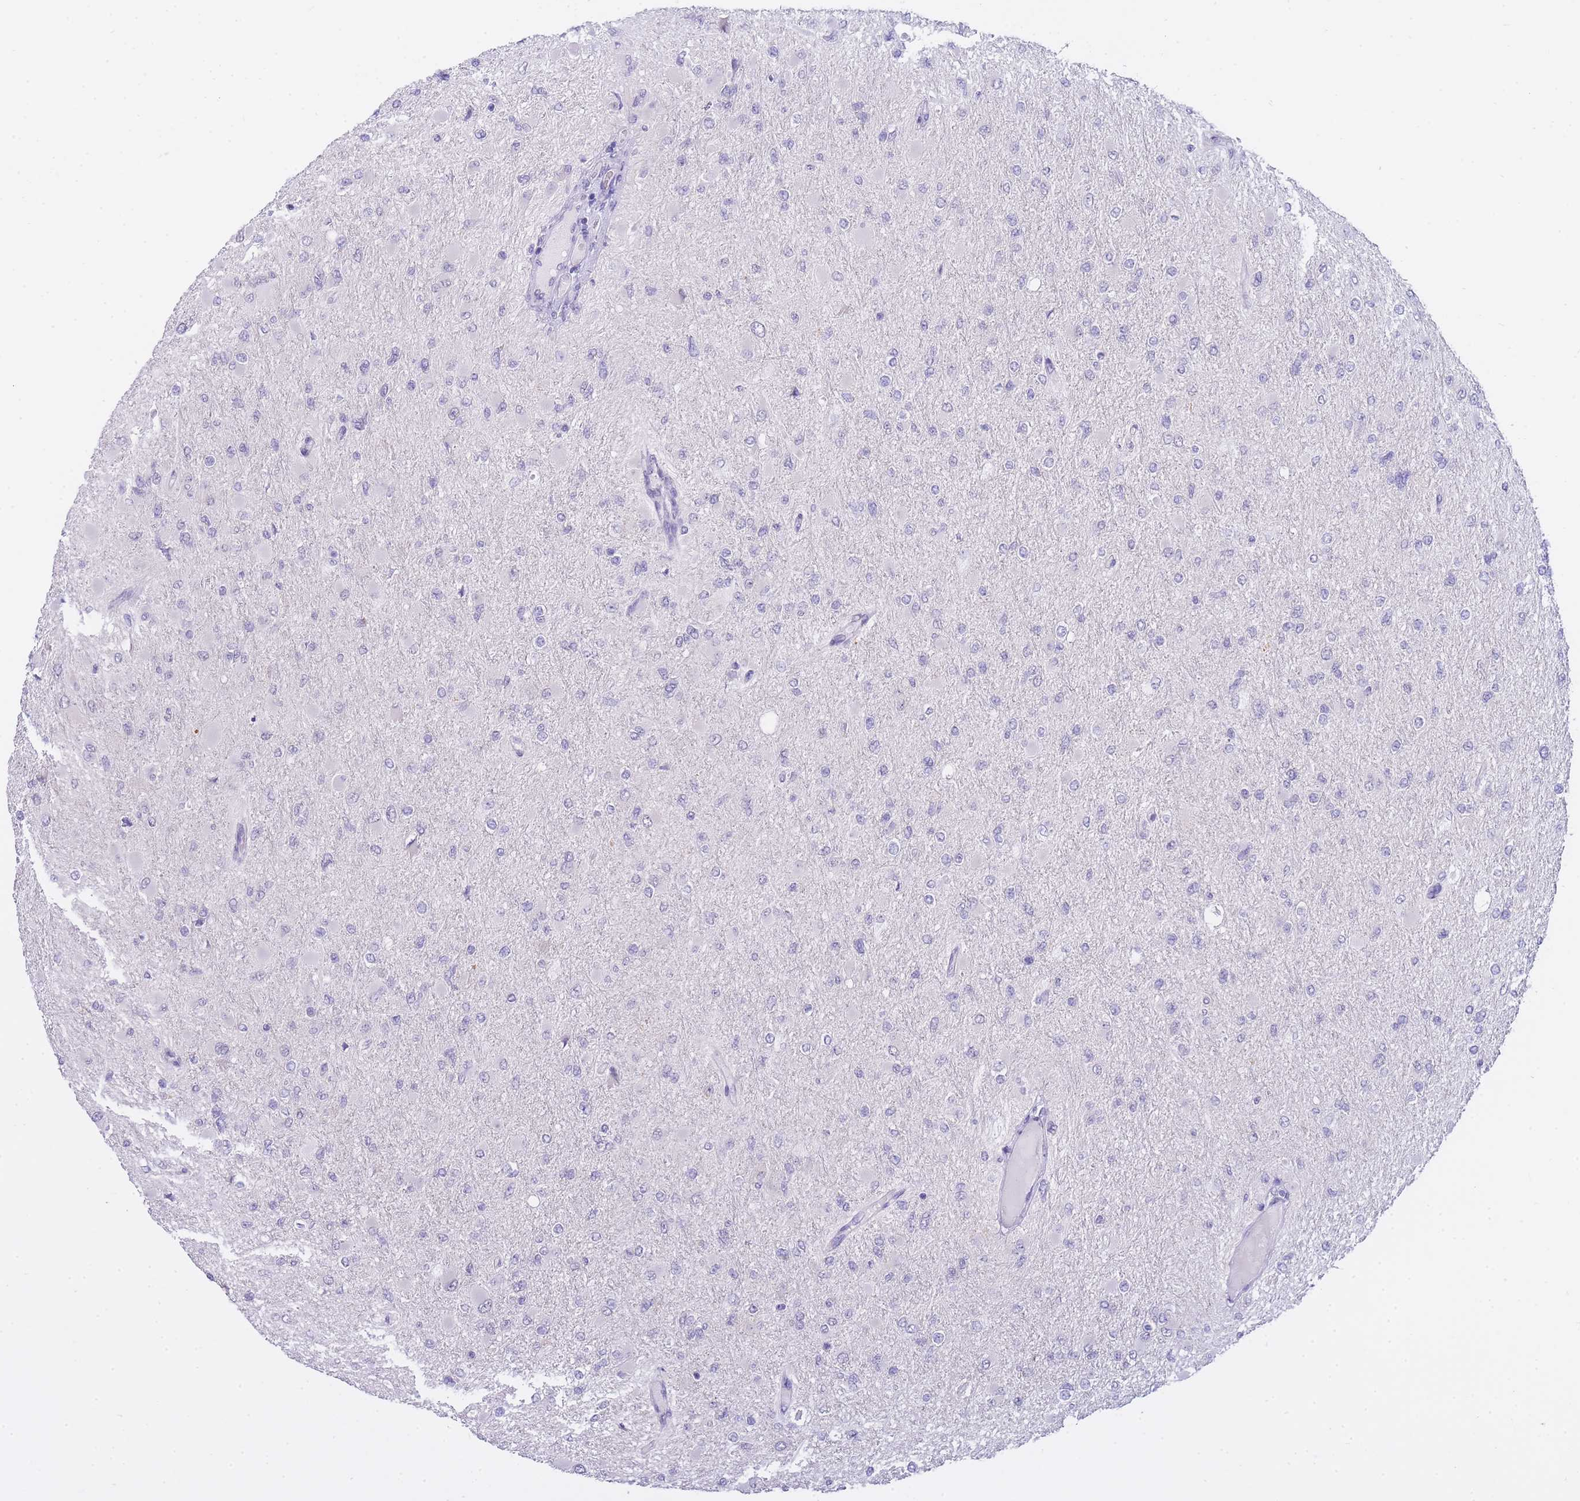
{"staining": {"intensity": "negative", "quantity": "none", "location": "none"}, "tissue": "glioma", "cell_type": "Tumor cells", "image_type": "cancer", "snomed": [{"axis": "morphology", "description": "Glioma, malignant, High grade"}, {"axis": "topography", "description": "Cerebral cortex"}], "caption": "An image of human malignant glioma (high-grade) is negative for staining in tumor cells.", "gene": "FRAT2", "patient": {"sex": "female", "age": 36}}